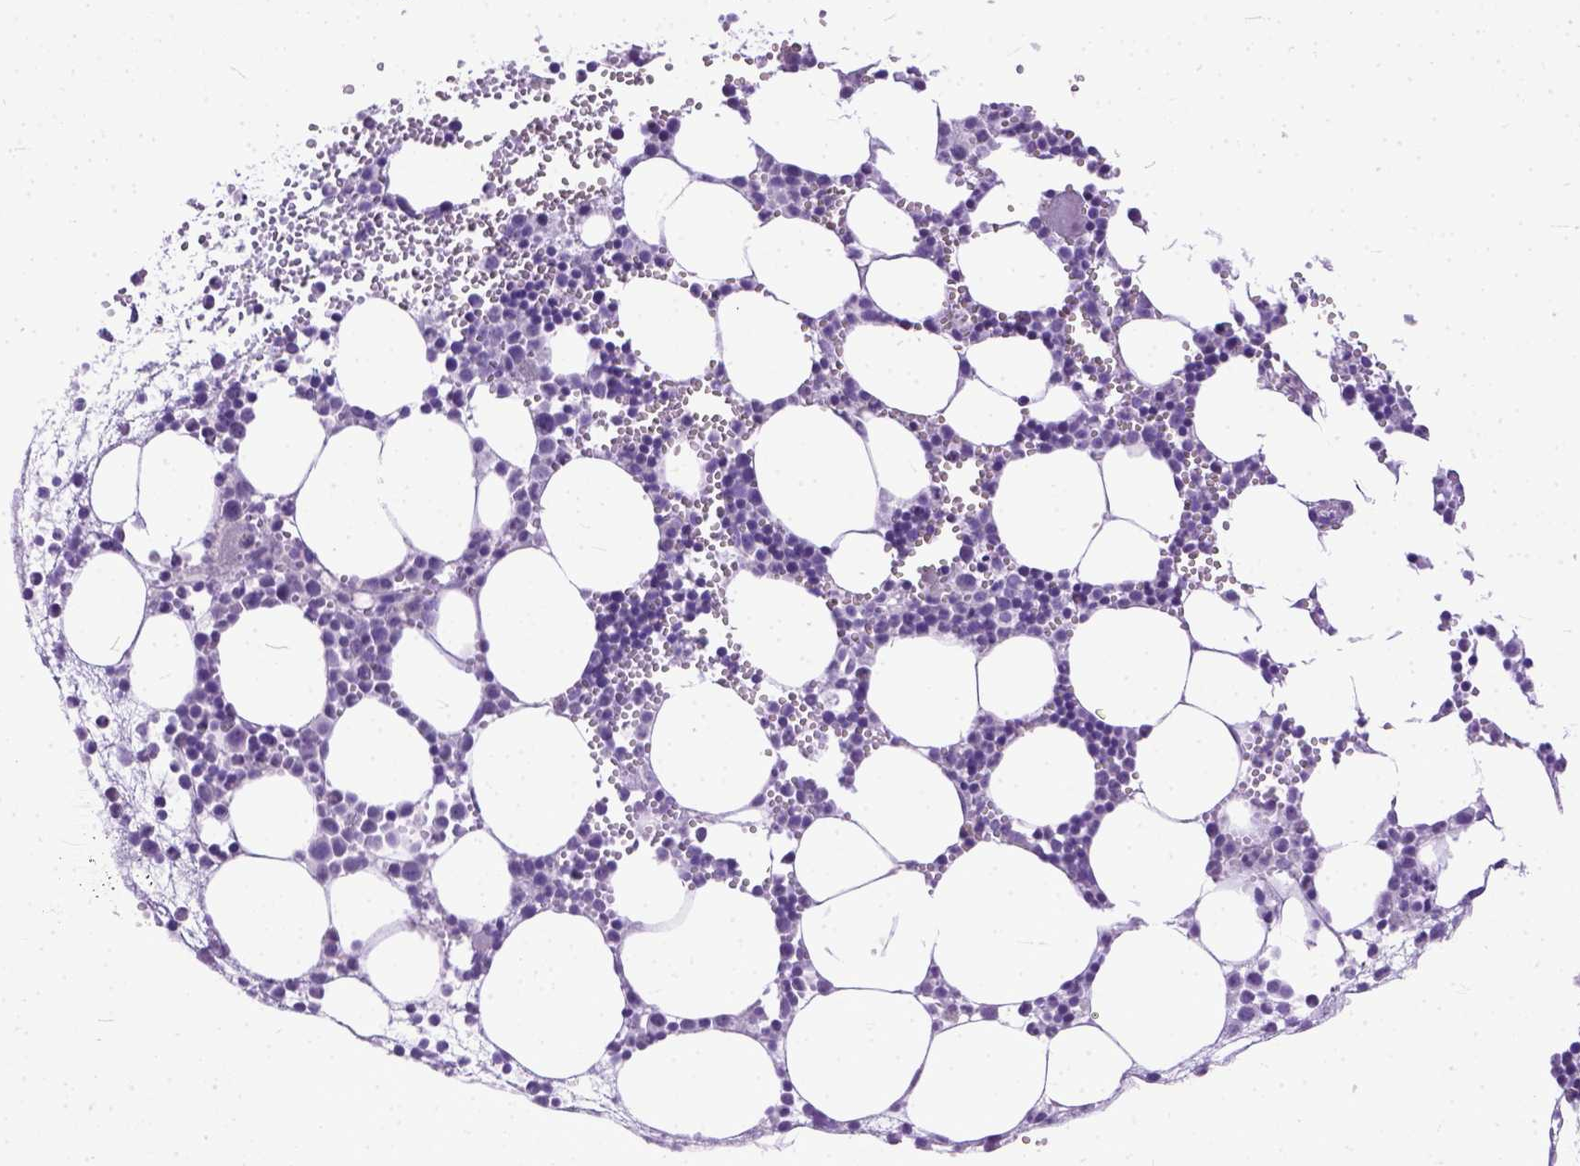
{"staining": {"intensity": "negative", "quantity": "none", "location": "none"}, "tissue": "bone marrow", "cell_type": "Hematopoietic cells", "image_type": "normal", "snomed": [{"axis": "morphology", "description": "Normal tissue, NOS"}, {"axis": "topography", "description": "Bone marrow"}], "caption": "Unremarkable bone marrow was stained to show a protein in brown. There is no significant positivity in hematopoietic cells. (IHC, brightfield microscopy, high magnification).", "gene": "PLK5", "patient": {"sex": "male", "age": 89}}